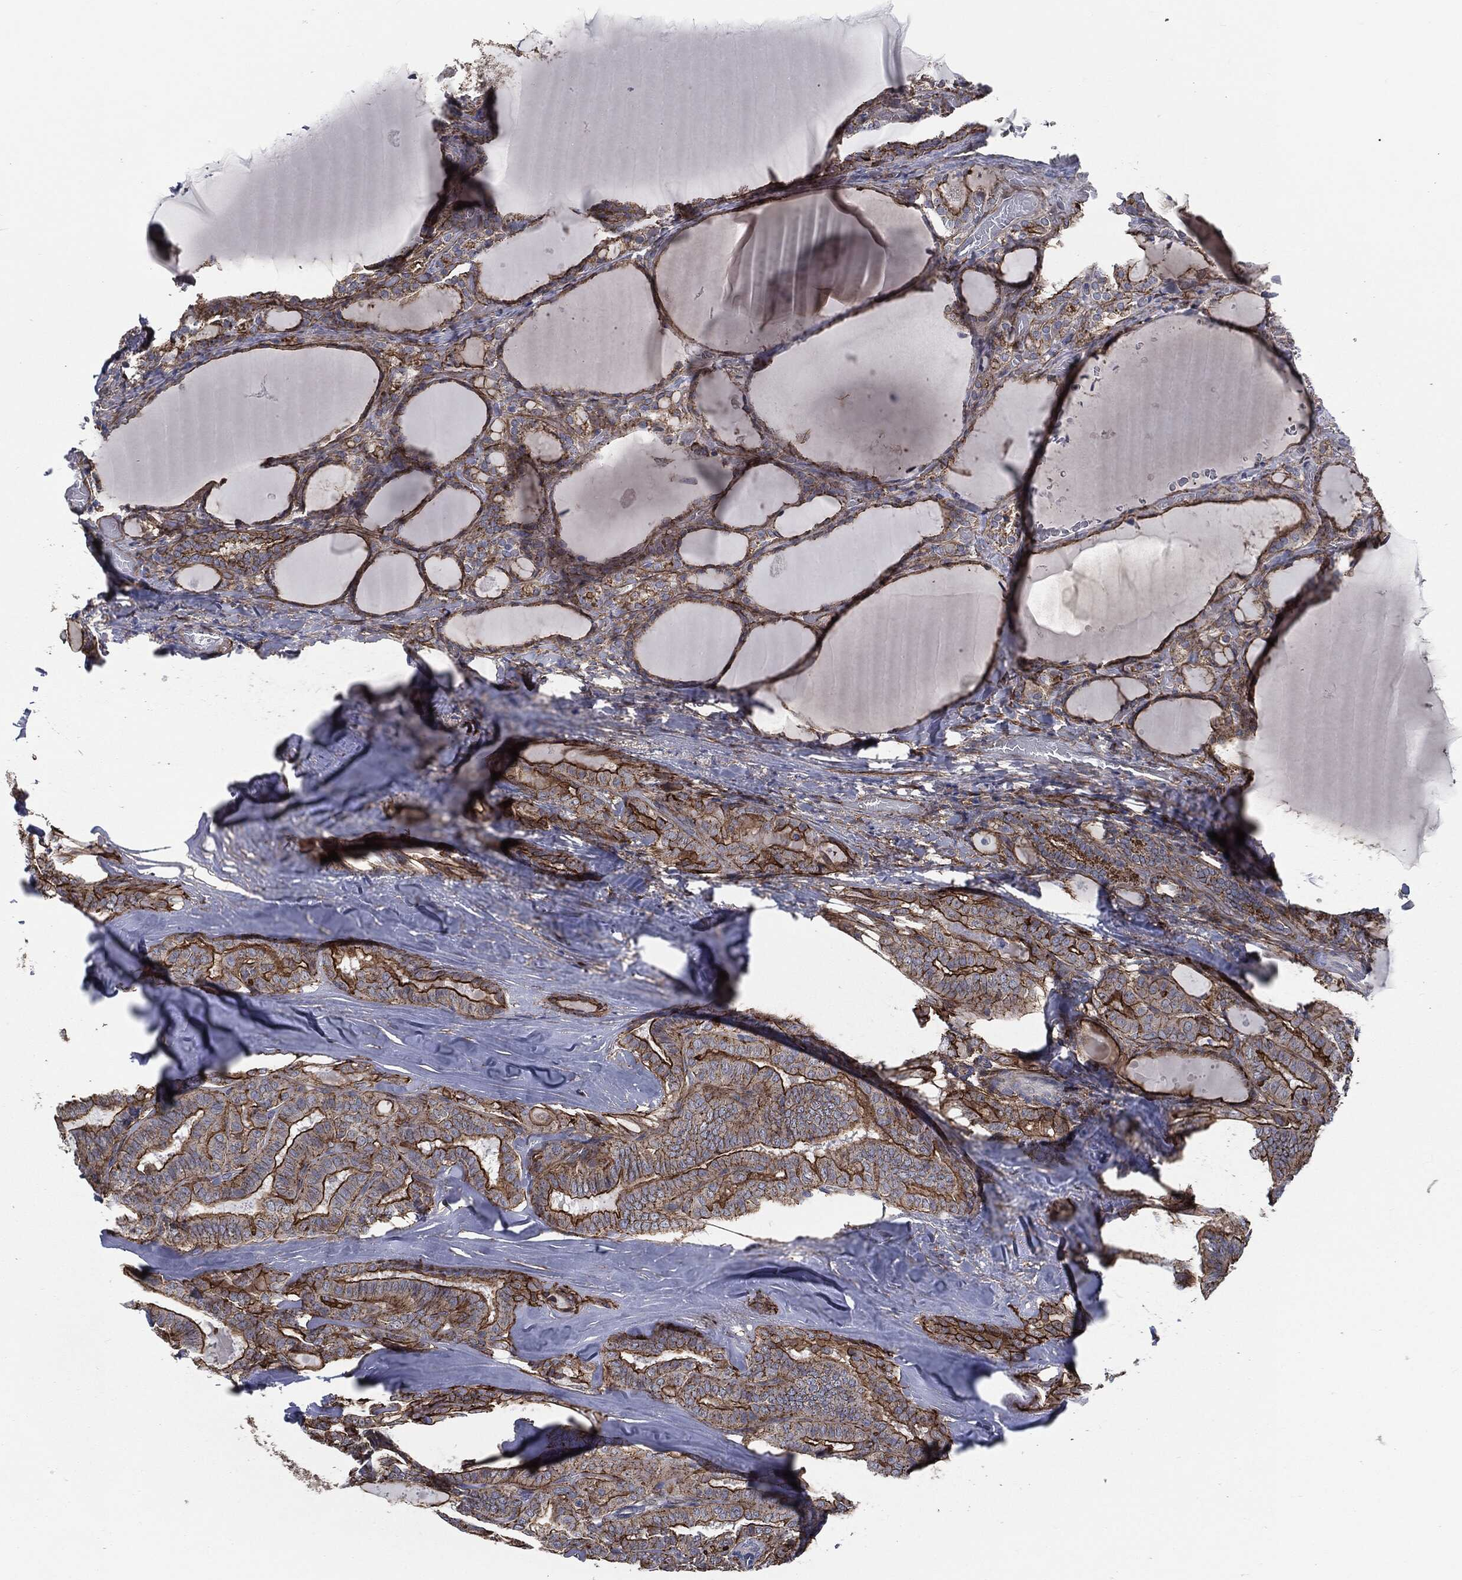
{"staining": {"intensity": "strong", "quantity": "25%-75%", "location": "cytoplasmic/membranous"}, "tissue": "thyroid cancer", "cell_type": "Tumor cells", "image_type": "cancer", "snomed": [{"axis": "morphology", "description": "Papillary adenocarcinoma, NOS"}, {"axis": "topography", "description": "Thyroid gland"}], "caption": "Protein staining of papillary adenocarcinoma (thyroid) tissue shows strong cytoplasmic/membranous expression in approximately 25%-75% of tumor cells.", "gene": "SVIL", "patient": {"sex": "female", "age": 39}}